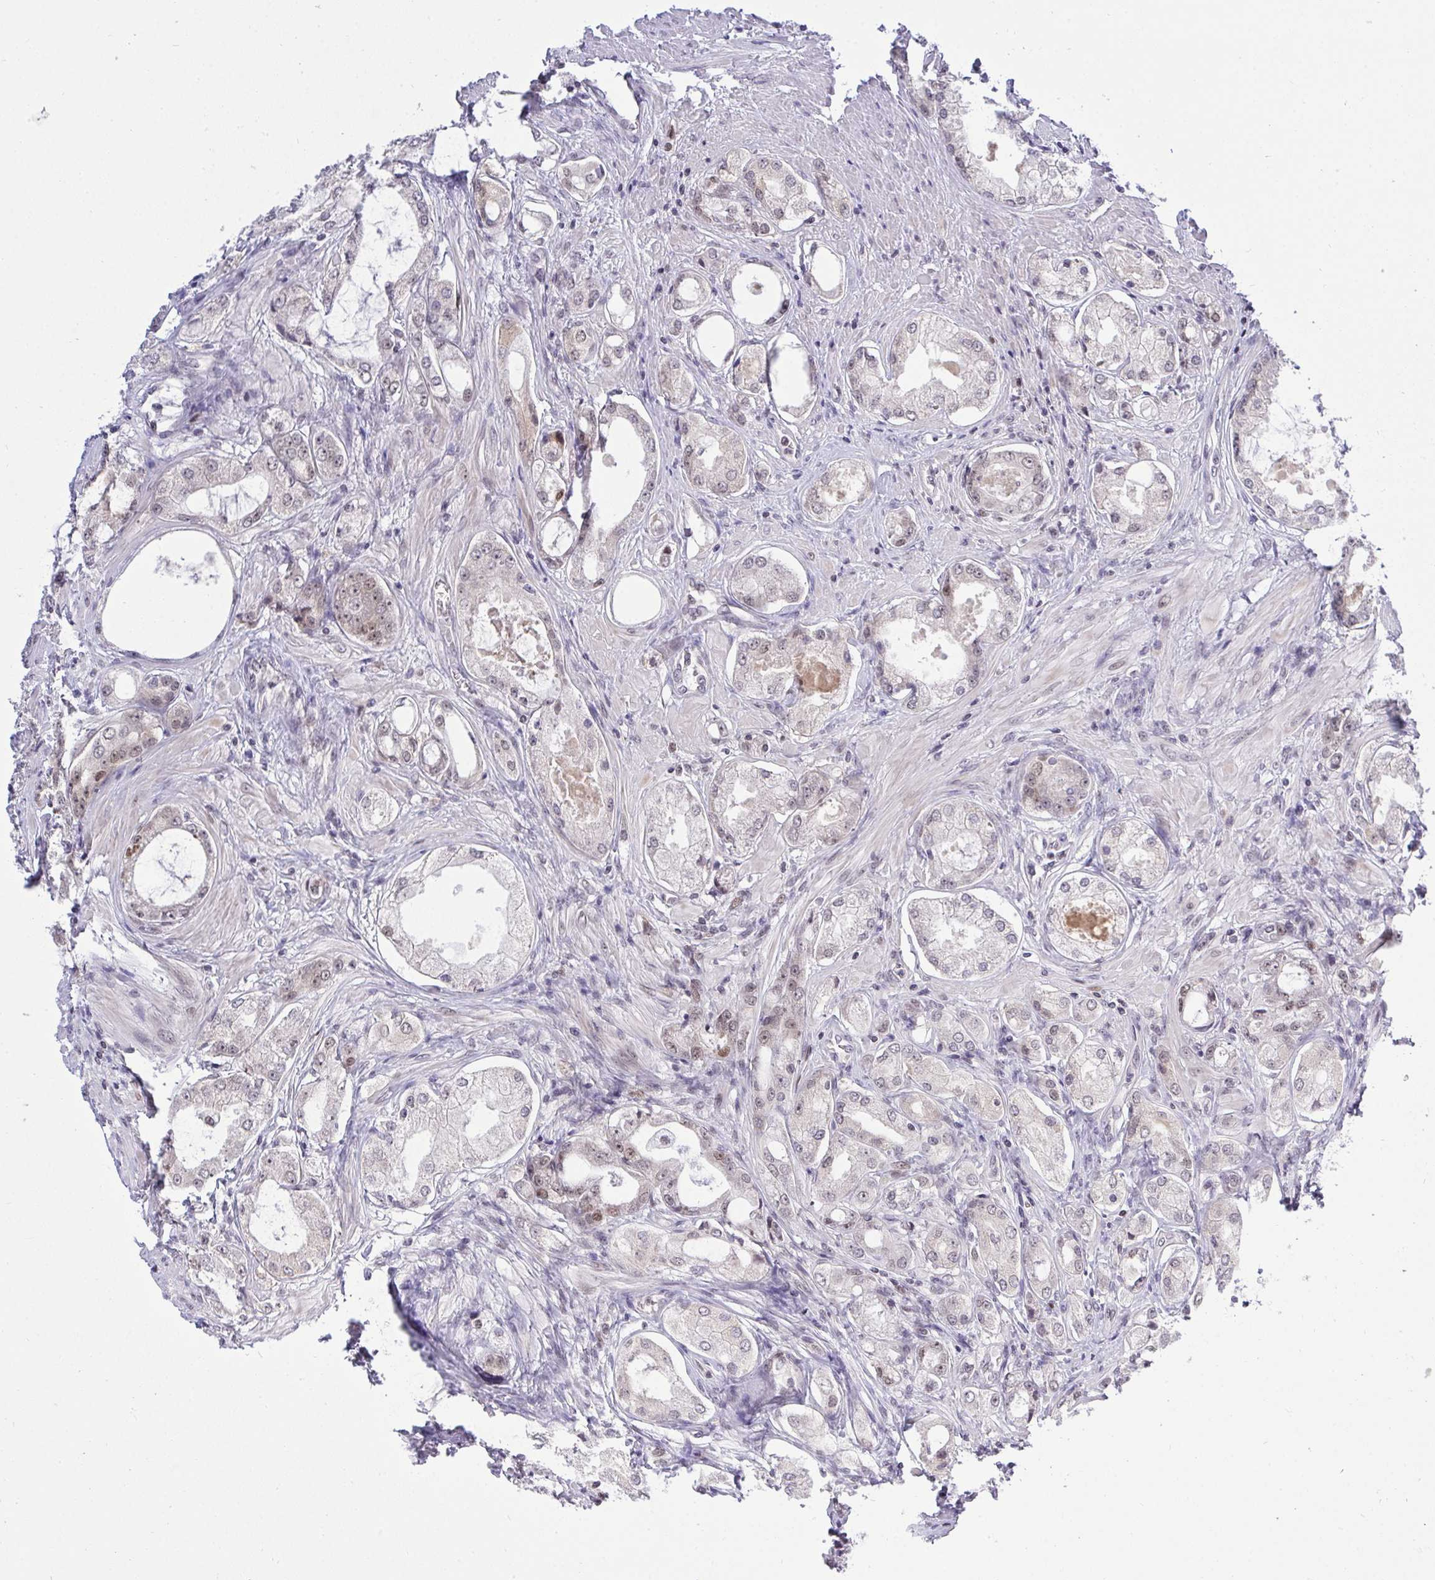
{"staining": {"intensity": "negative", "quantity": "none", "location": "none"}, "tissue": "prostate cancer", "cell_type": "Tumor cells", "image_type": "cancer", "snomed": [{"axis": "morphology", "description": "Adenocarcinoma, Low grade"}, {"axis": "topography", "description": "Prostate"}], "caption": "Immunohistochemistry (IHC) histopathology image of neoplastic tissue: human prostate cancer (adenocarcinoma (low-grade)) stained with DAB (3,3'-diaminobenzidine) displays no significant protein positivity in tumor cells.", "gene": "RFC4", "patient": {"sex": "male", "age": 68}}